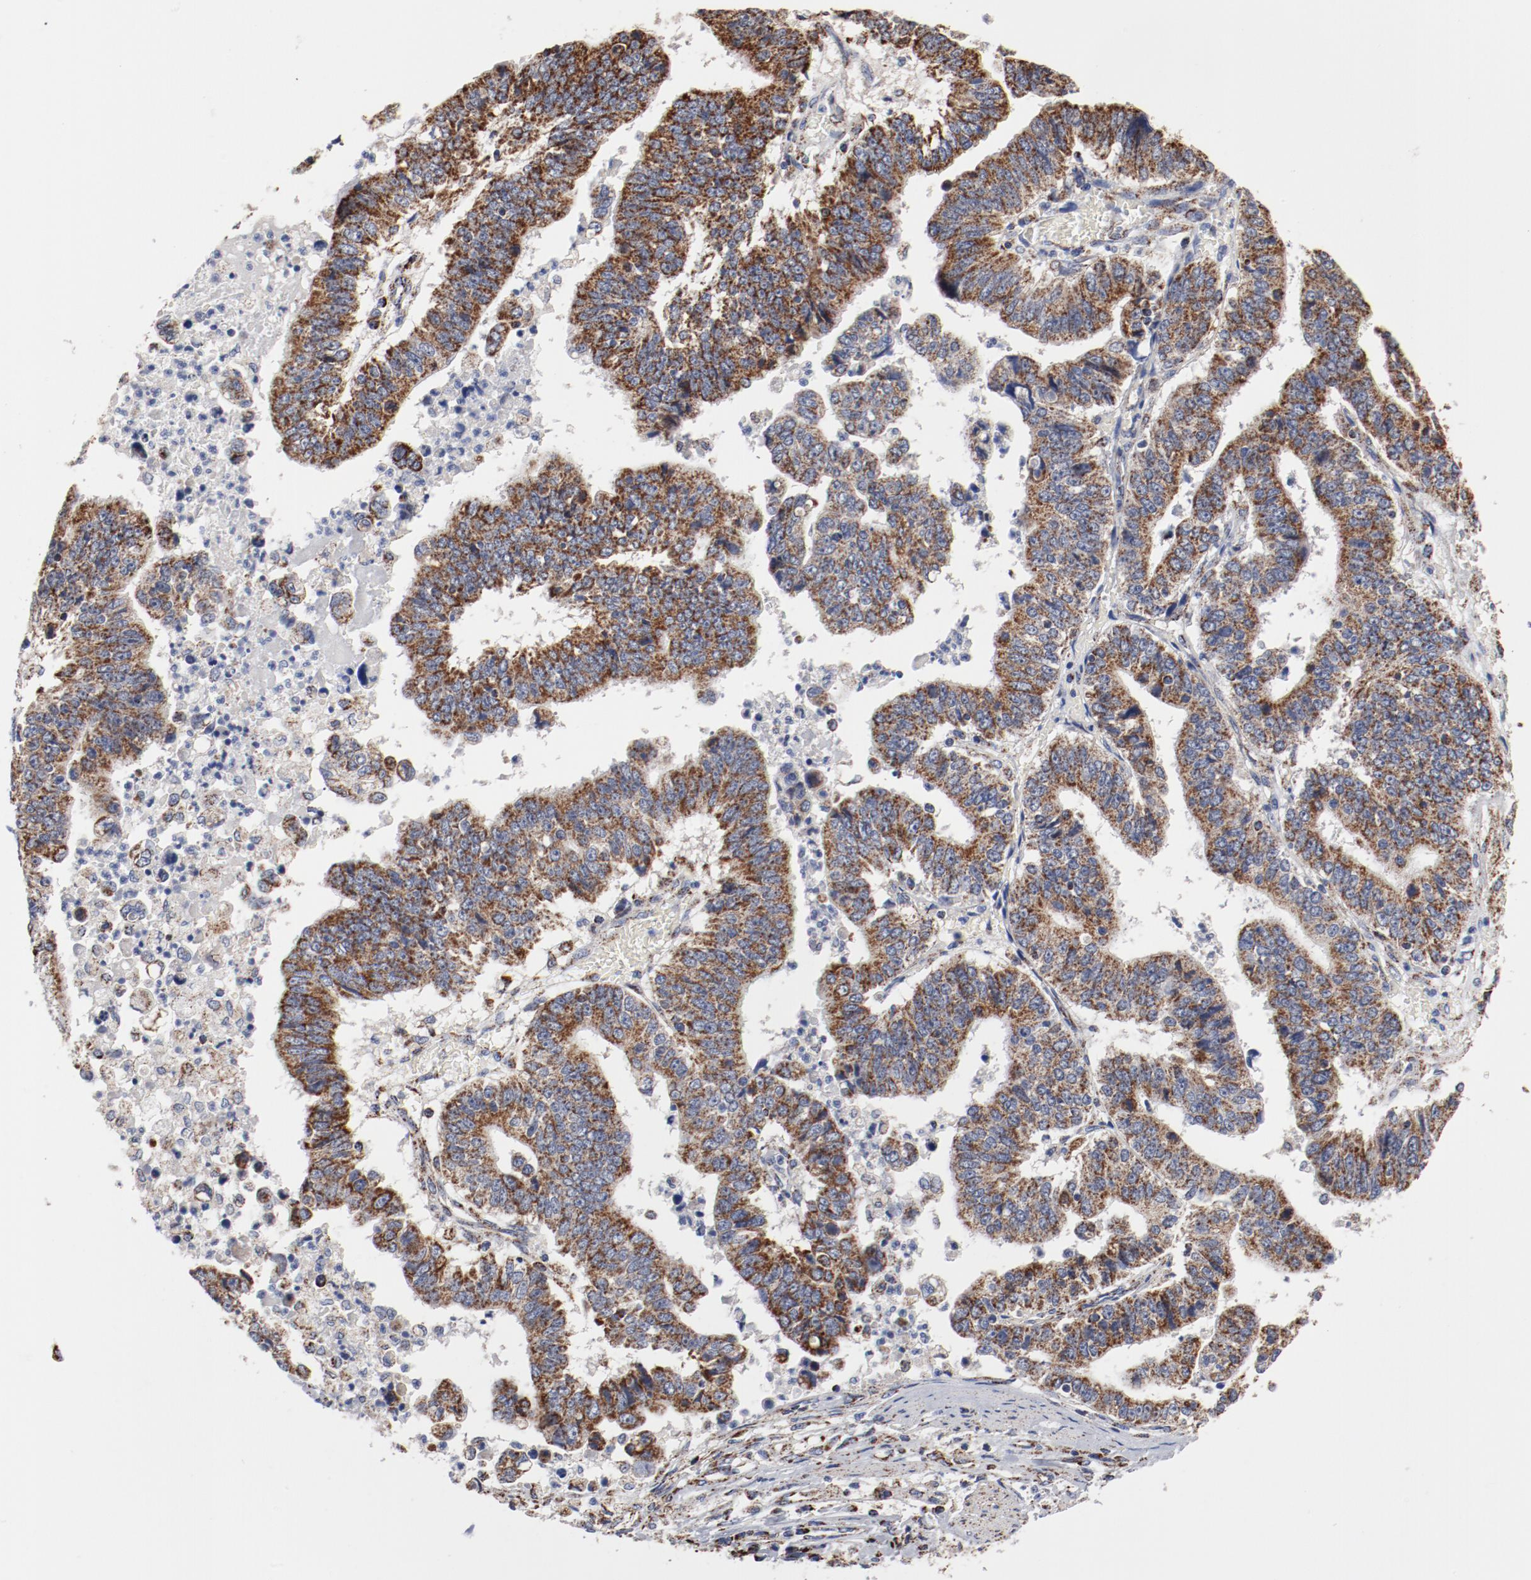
{"staining": {"intensity": "strong", "quantity": ">75%", "location": "cytoplasmic/membranous"}, "tissue": "stomach cancer", "cell_type": "Tumor cells", "image_type": "cancer", "snomed": [{"axis": "morphology", "description": "Adenocarcinoma, NOS"}, {"axis": "topography", "description": "Stomach, upper"}], "caption": "Immunohistochemical staining of human stomach cancer (adenocarcinoma) displays high levels of strong cytoplasmic/membranous protein expression in approximately >75% of tumor cells. The staining was performed using DAB (3,3'-diaminobenzidine), with brown indicating positive protein expression. Nuclei are stained blue with hematoxylin.", "gene": "NDUFV2", "patient": {"sex": "female", "age": 50}}